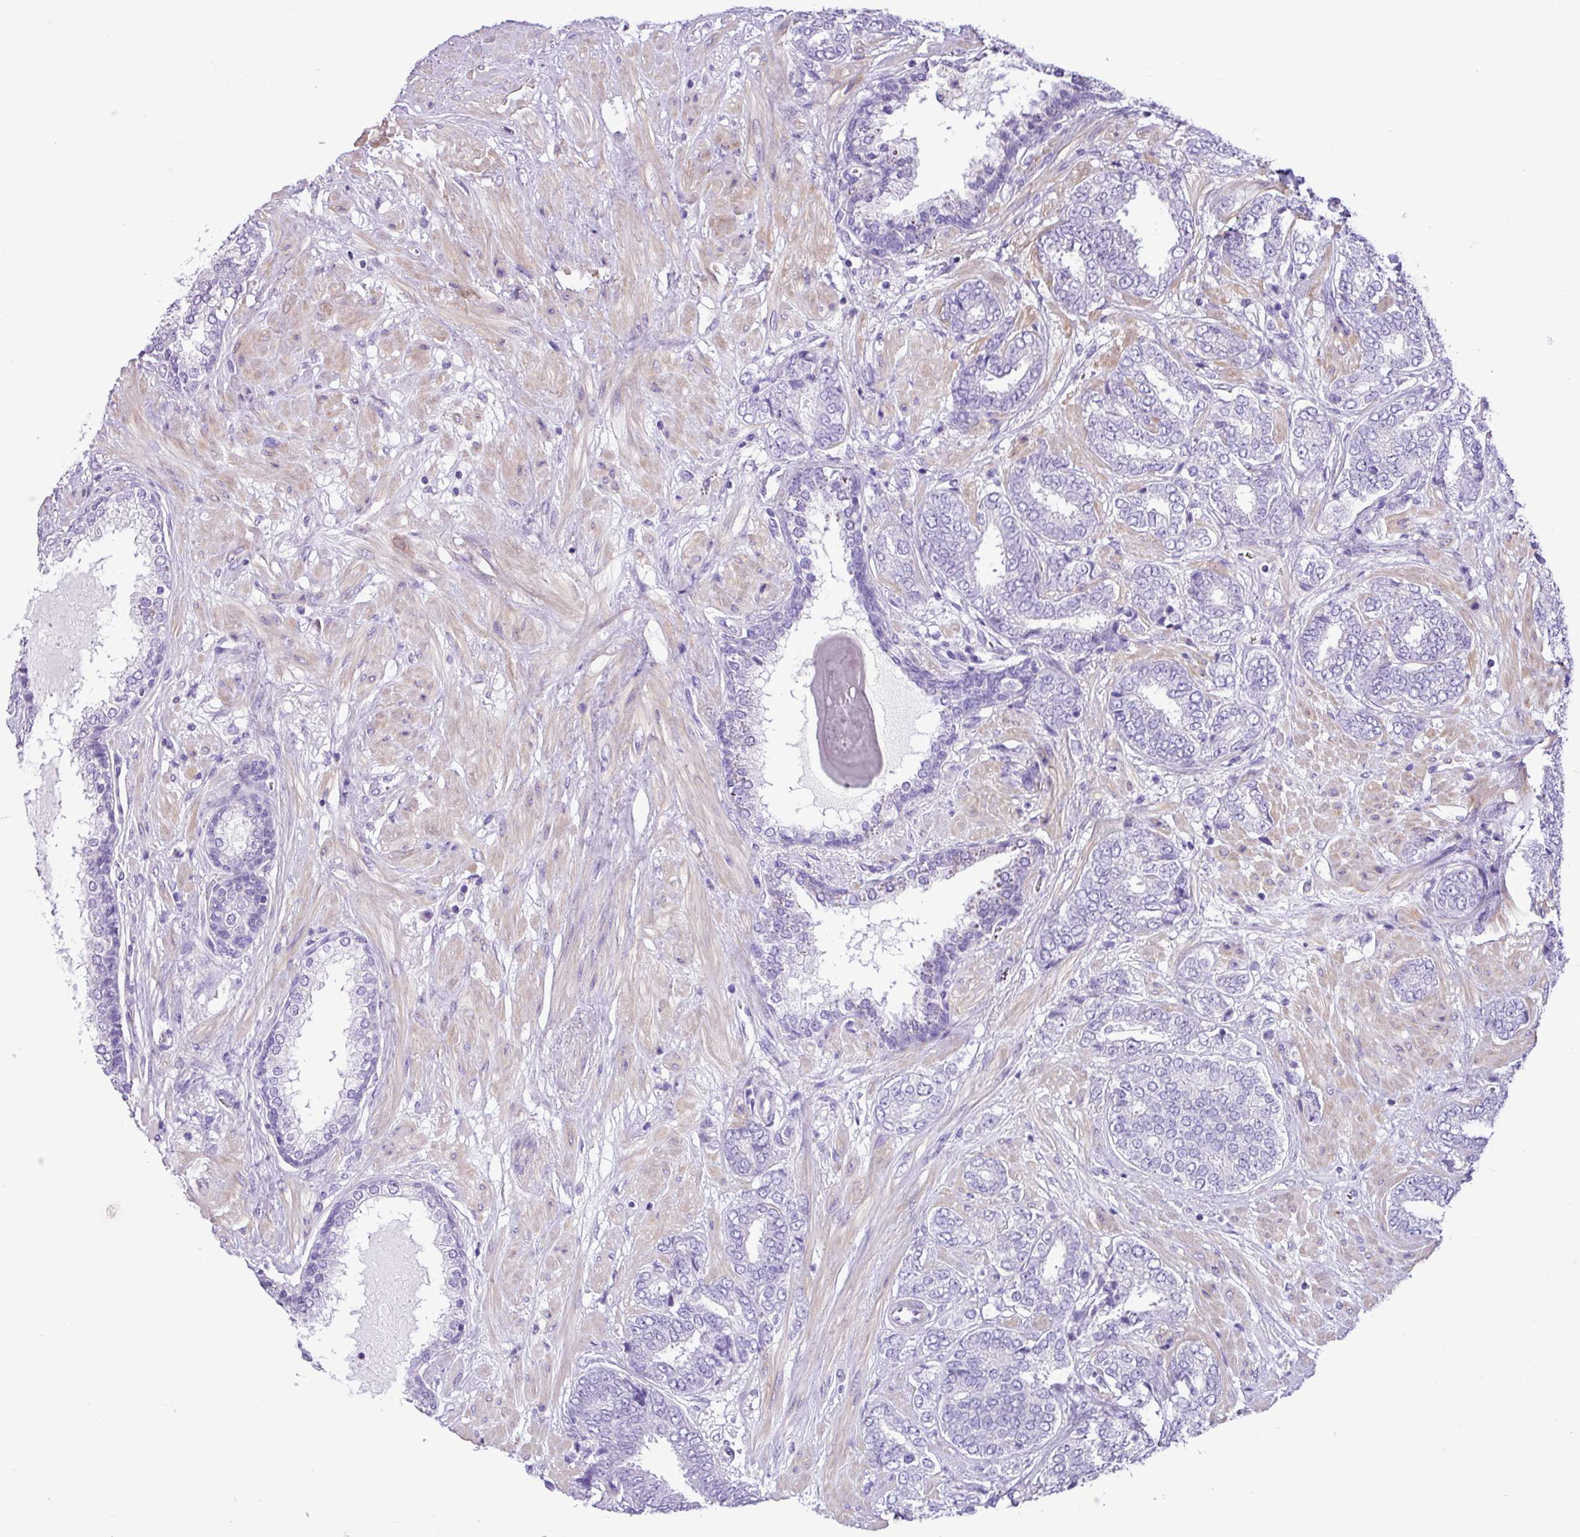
{"staining": {"intensity": "negative", "quantity": "none", "location": "none"}, "tissue": "prostate cancer", "cell_type": "Tumor cells", "image_type": "cancer", "snomed": [{"axis": "morphology", "description": "Adenocarcinoma, High grade"}, {"axis": "topography", "description": "Prostate"}], "caption": "Tumor cells are negative for brown protein staining in high-grade adenocarcinoma (prostate).", "gene": "ZNF334", "patient": {"sex": "male", "age": 72}}